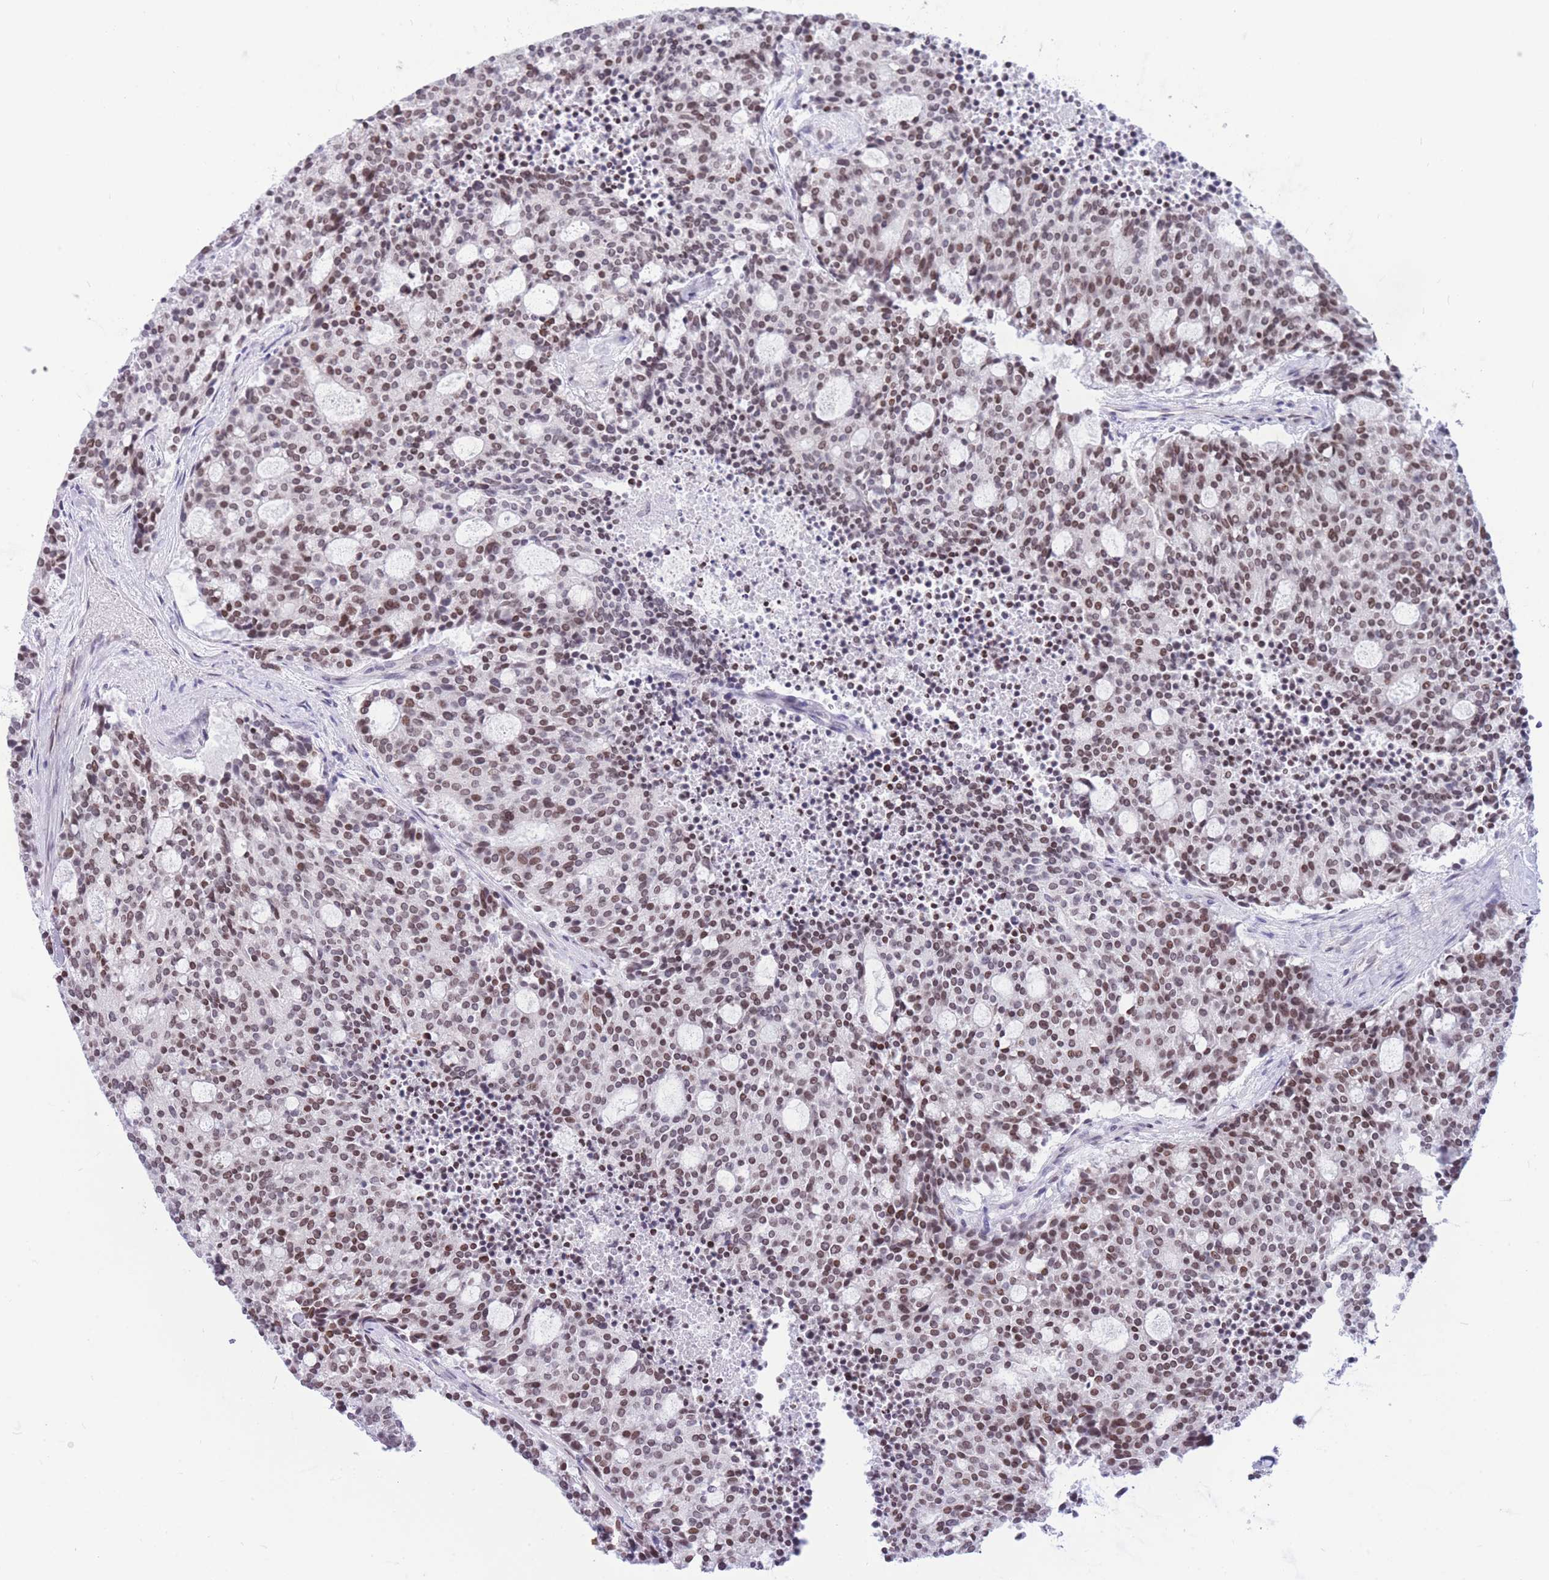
{"staining": {"intensity": "weak", "quantity": ">75%", "location": "nuclear"}, "tissue": "carcinoid", "cell_type": "Tumor cells", "image_type": "cancer", "snomed": [{"axis": "morphology", "description": "Carcinoid, malignant, NOS"}, {"axis": "topography", "description": "Pancreas"}], "caption": "A brown stain highlights weak nuclear positivity of a protein in malignant carcinoid tumor cells. (Stains: DAB in brown, nuclei in blue, Microscopy: brightfield microscopy at high magnification).", "gene": "HMGN1", "patient": {"sex": "female", "age": 54}}